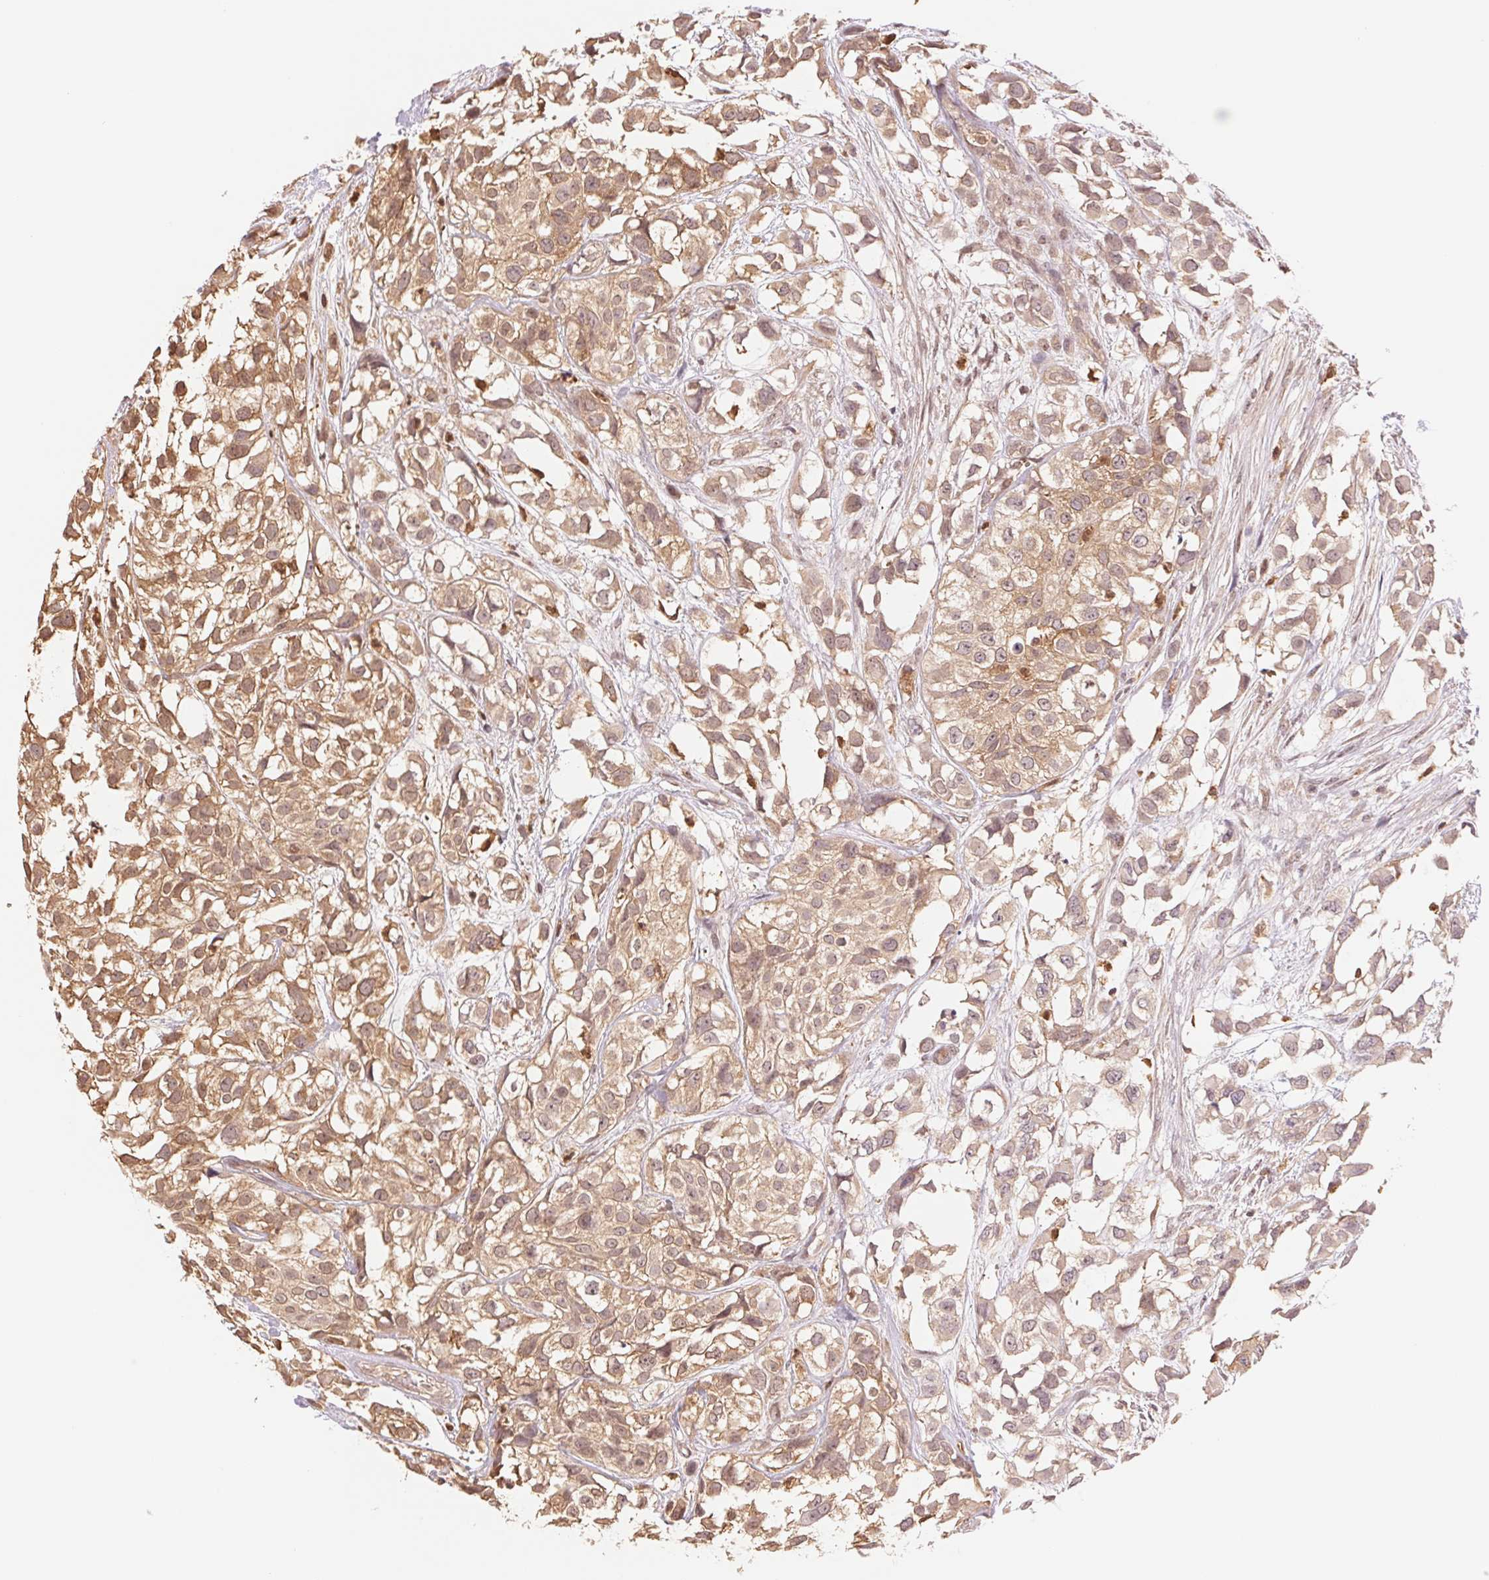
{"staining": {"intensity": "weak", "quantity": ">75%", "location": "cytoplasmic/membranous,nuclear"}, "tissue": "urothelial cancer", "cell_type": "Tumor cells", "image_type": "cancer", "snomed": [{"axis": "morphology", "description": "Urothelial carcinoma, High grade"}, {"axis": "topography", "description": "Urinary bladder"}], "caption": "Weak cytoplasmic/membranous and nuclear positivity is appreciated in approximately >75% of tumor cells in high-grade urothelial carcinoma.", "gene": "CDC123", "patient": {"sex": "male", "age": 56}}